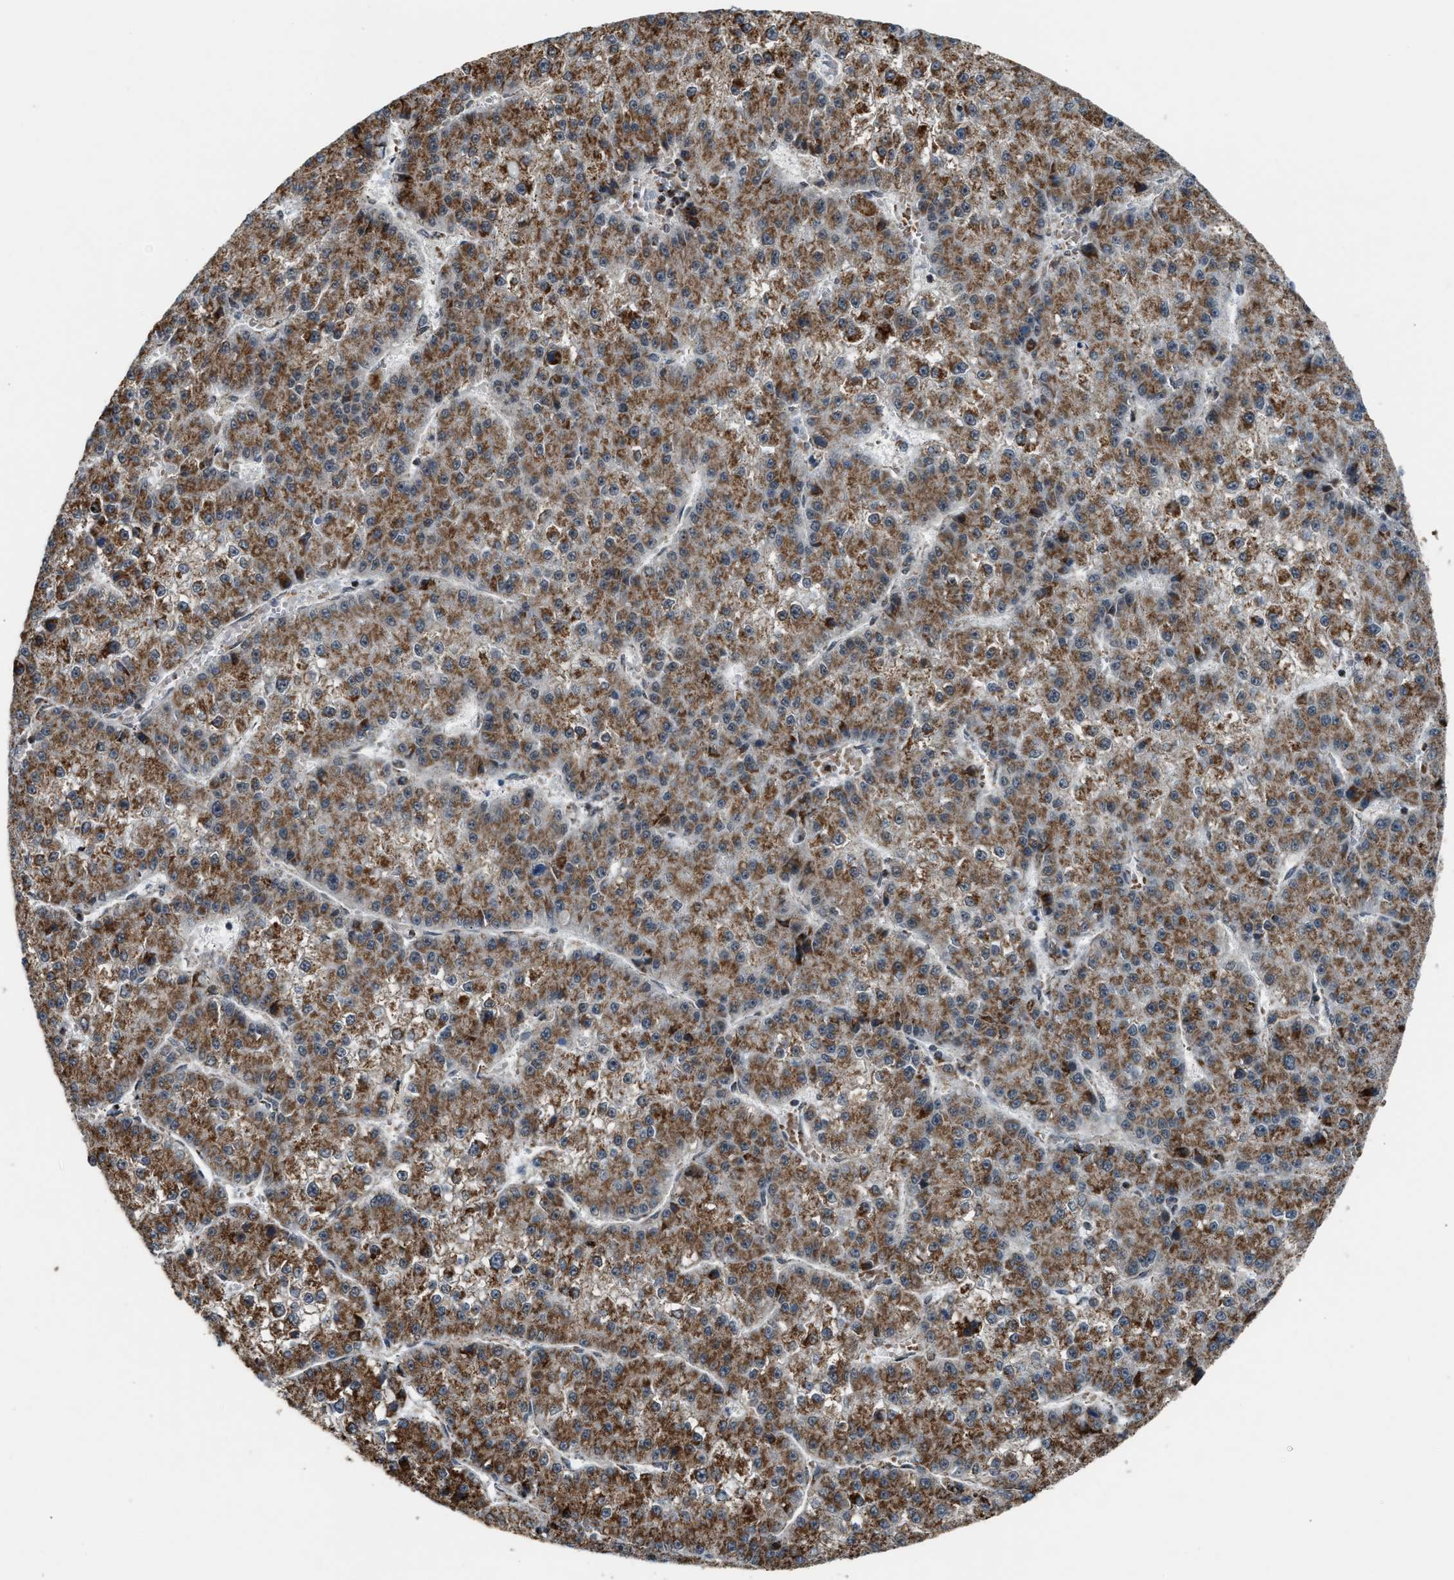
{"staining": {"intensity": "moderate", "quantity": ">75%", "location": "cytoplasmic/membranous"}, "tissue": "liver cancer", "cell_type": "Tumor cells", "image_type": "cancer", "snomed": [{"axis": "morphology", "description": "Carcinoma, Hepatocellular, NOS"}, {"axis": "topography", "description": "Liver"}], "caption": "Protein expression analysis of human liver cancer reveals moderate cytoplasmic/membranous positivity in approximately >75% of tumor cells. Using DAB (3,3'-diaminobenzidine) (brown) and hematoxylin (blue) stains, captured at high magnification using brightfield microscopy.", "gene": "CHN2", "patient": {"sex": "female", "age": 73}}